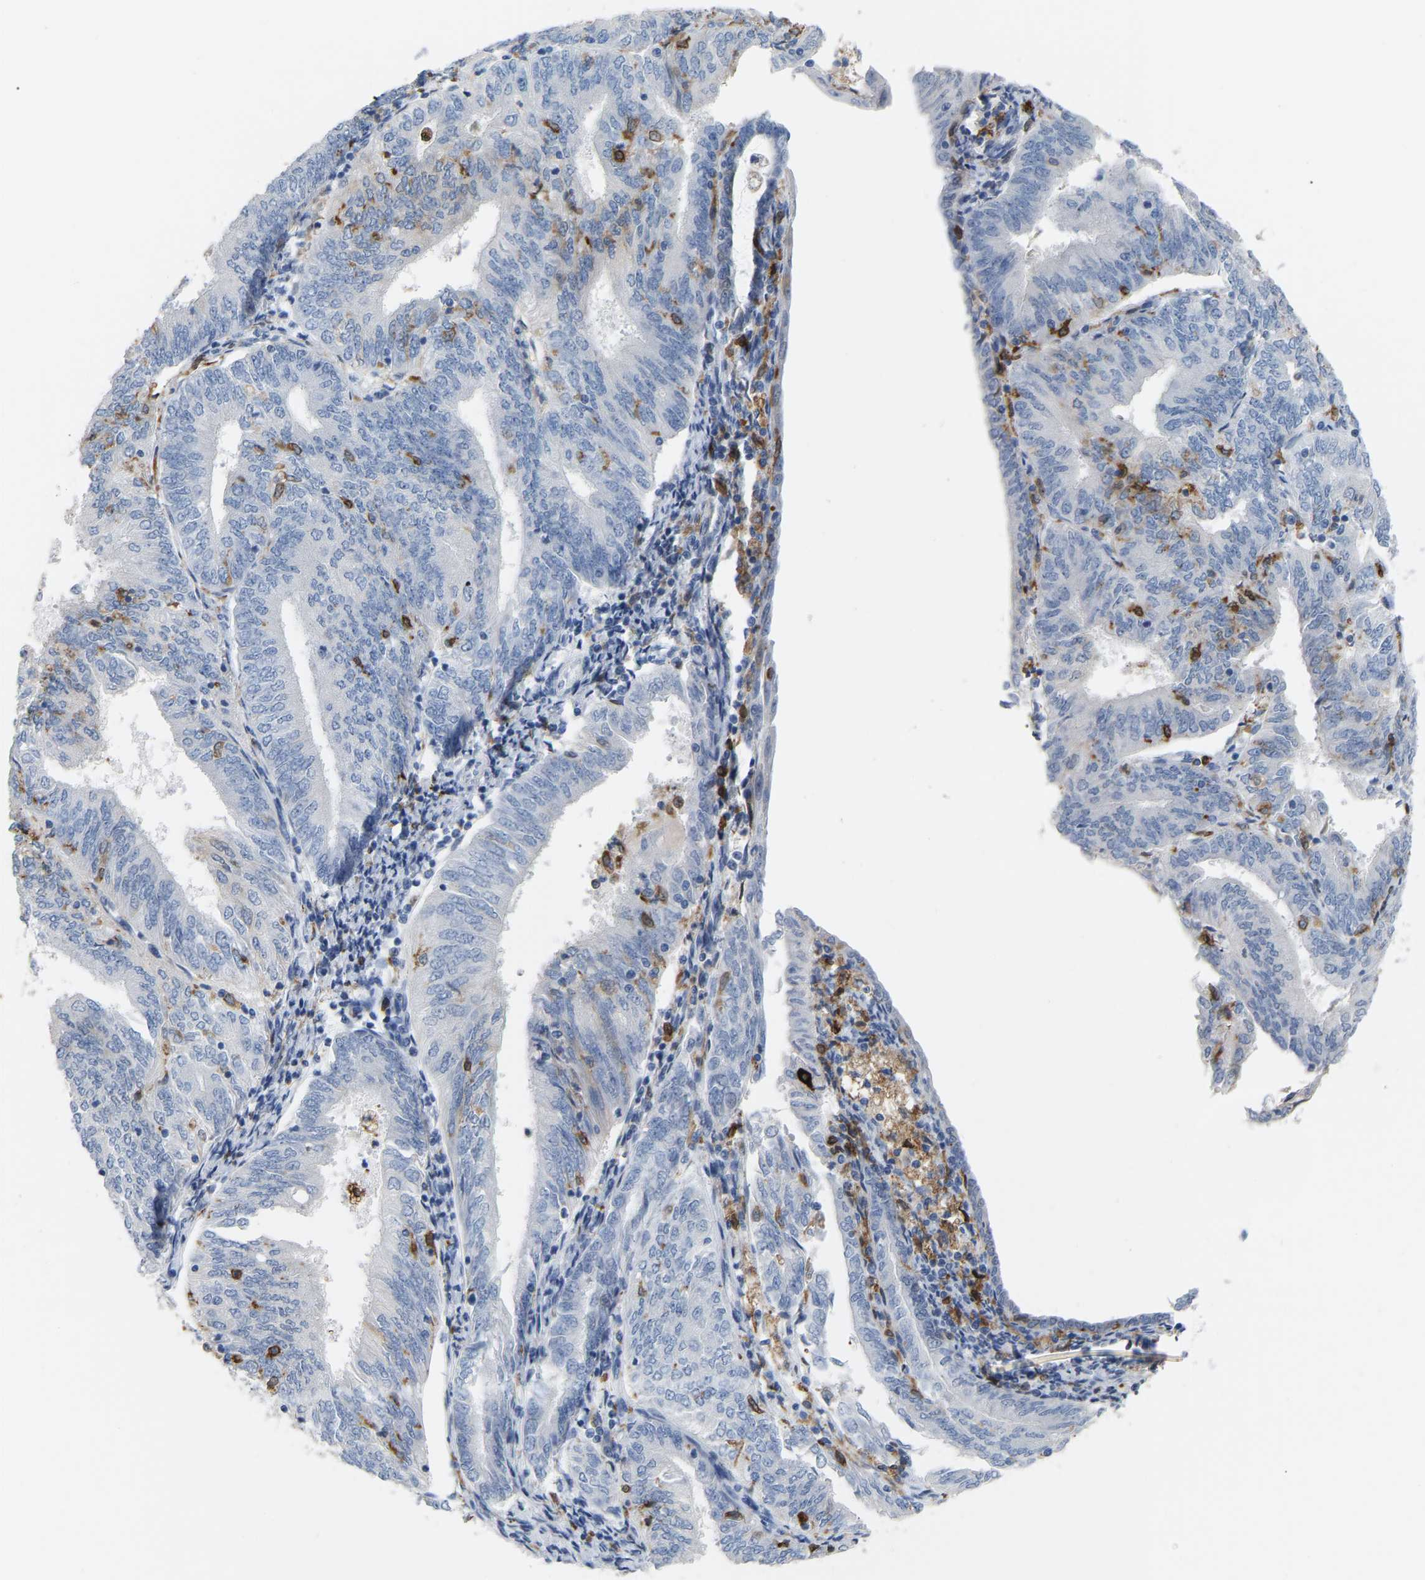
{"staining": {"intensity": "moderate", "quantity": "<25%", "location": "cytoplasmic/membranous"}, "tissue": "endometrial cancer", "cell_type": "Tumor cells", "image_type": "cancer", "snomed": [{"axis": "morphology", "description": "Adenocarcinoma, NOS"}, {"axis": "topography", "description": "Endometrium"}], "caption": "Protein staining of endometrial cancer (adenocarcinoma) tissue reveals moderate cytoplasmic/membranous positivity in about <25% of tumor cells.", "gene": "PTGS1", "patient": {"sex": "female", "age": 58}}